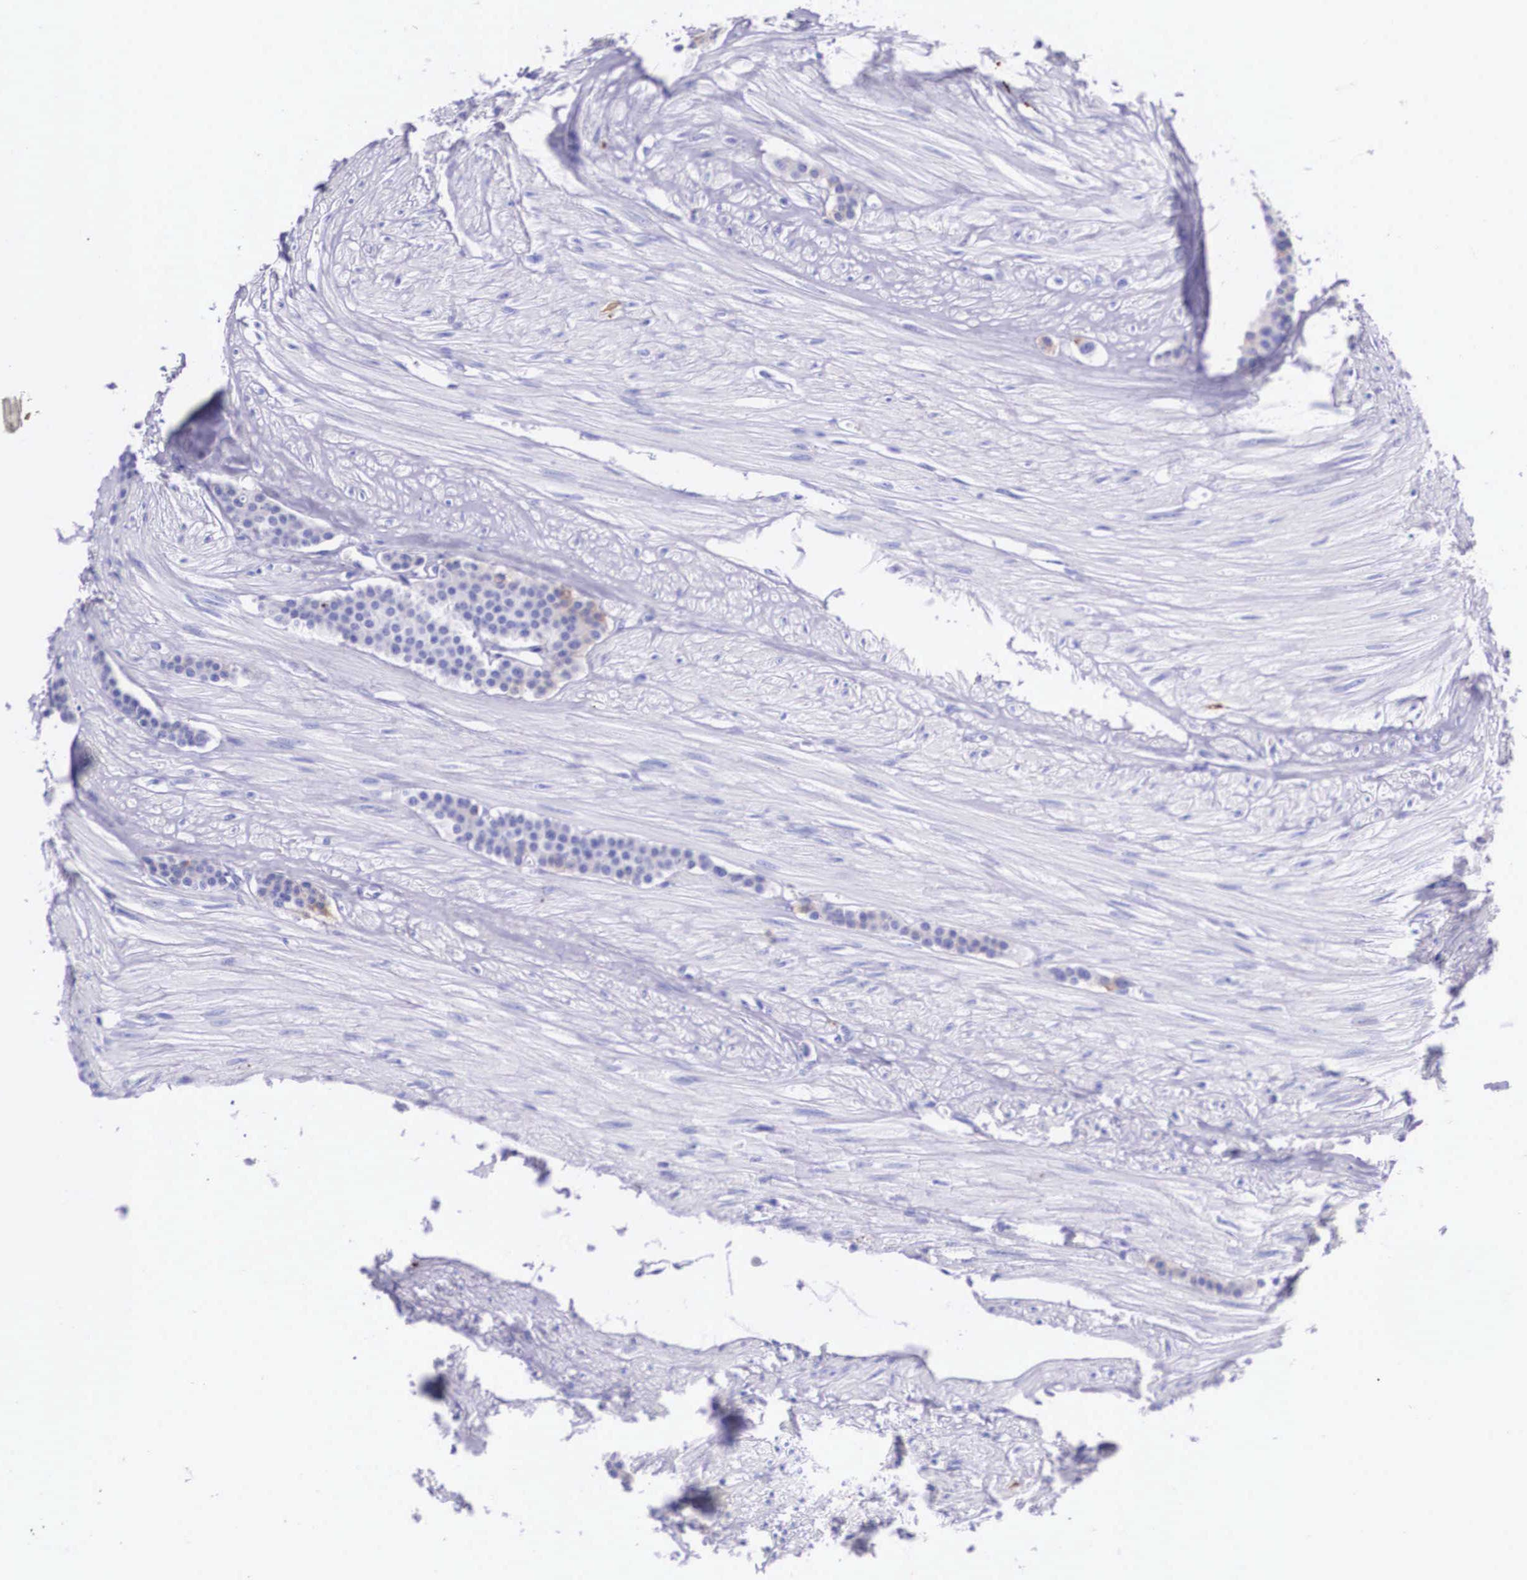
{"staining": {"intensity": "weak", "quantity": "25%-75%", "location": "cytoplasmic/membranous"}, "tissue": "carcinoid", "cell_type": "Tumor cells", "image_type": "cancer", "snomed": [{"axis": "morphology", "description": "Carcinoid, malignant, NOS"}, {"axis": "topography", "description": "Small intestine"}], "caption": "Tumor cells exhibit weak cytoplasmic/membranous positivity in about 25%-75% of cells in carcinoid. The staining is performed using DAB (3,3'-diaminobenzidine) brown chromogen to label protein expression. The nuclei are counter-stained blue using hematoxylin.", "gene": "PLG", "patient": {"sex": "male", "age": 60}}